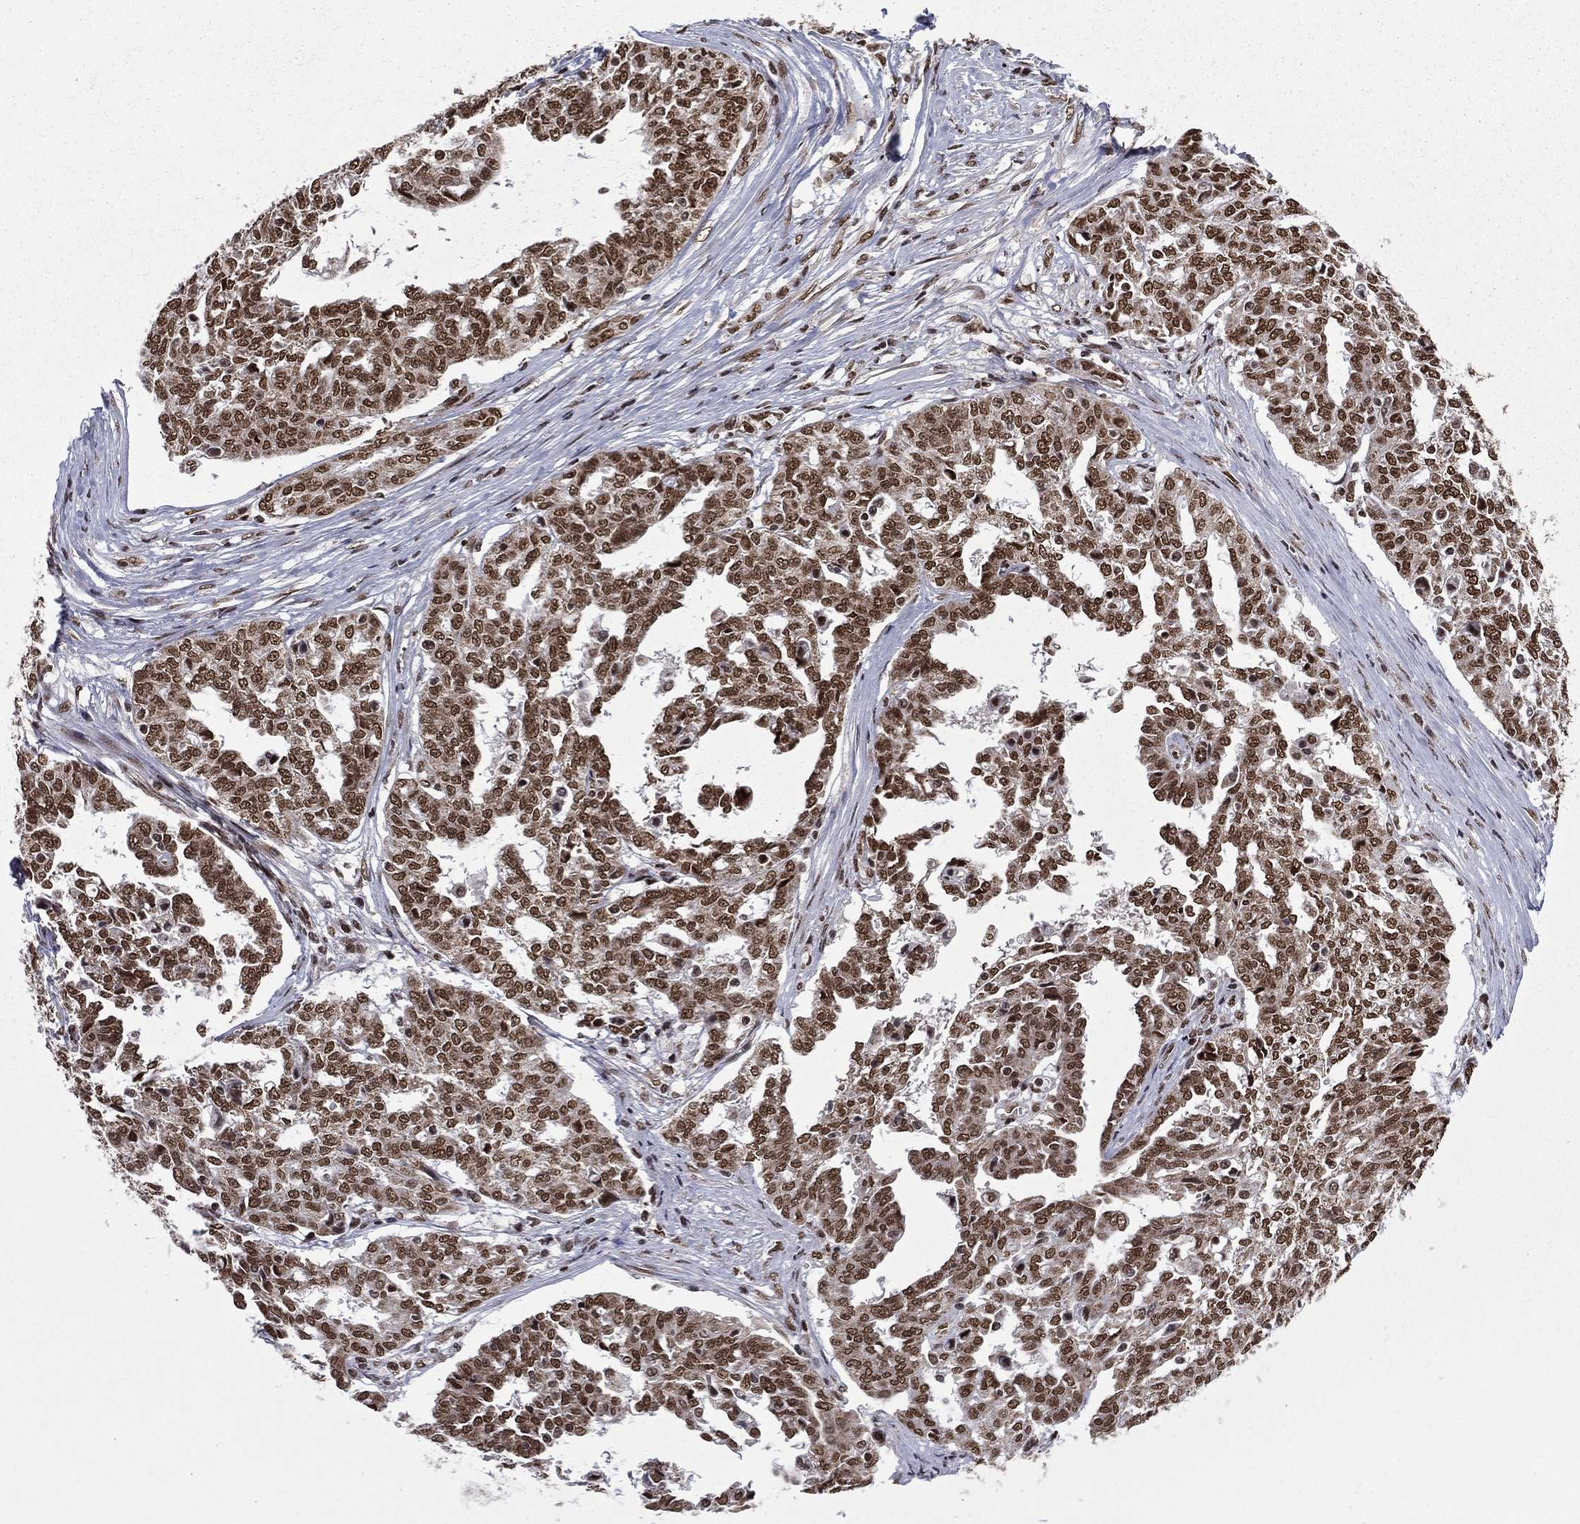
{"staining": {"intensity": "strong", "quantity": ">75%", "location": "nuclear"}, "tissue": "ovarian cancer", "cell_type": "Tumor cells", "image_type": "cancer", "snomed": [{"axis": "morphology", "description": "Cystadenocarcinoma, serous, NOS"}, {"axis": "topography", "description": "Ovary"}], "caption": "Immunohistochemical staining of human ovarian serous cystadenocarcinoma demonstrates strong nuclear protein positivity in about >75% of tumor cells.", "gene": "C5orf24", "patient": {"sex": "female", "age": 67}}